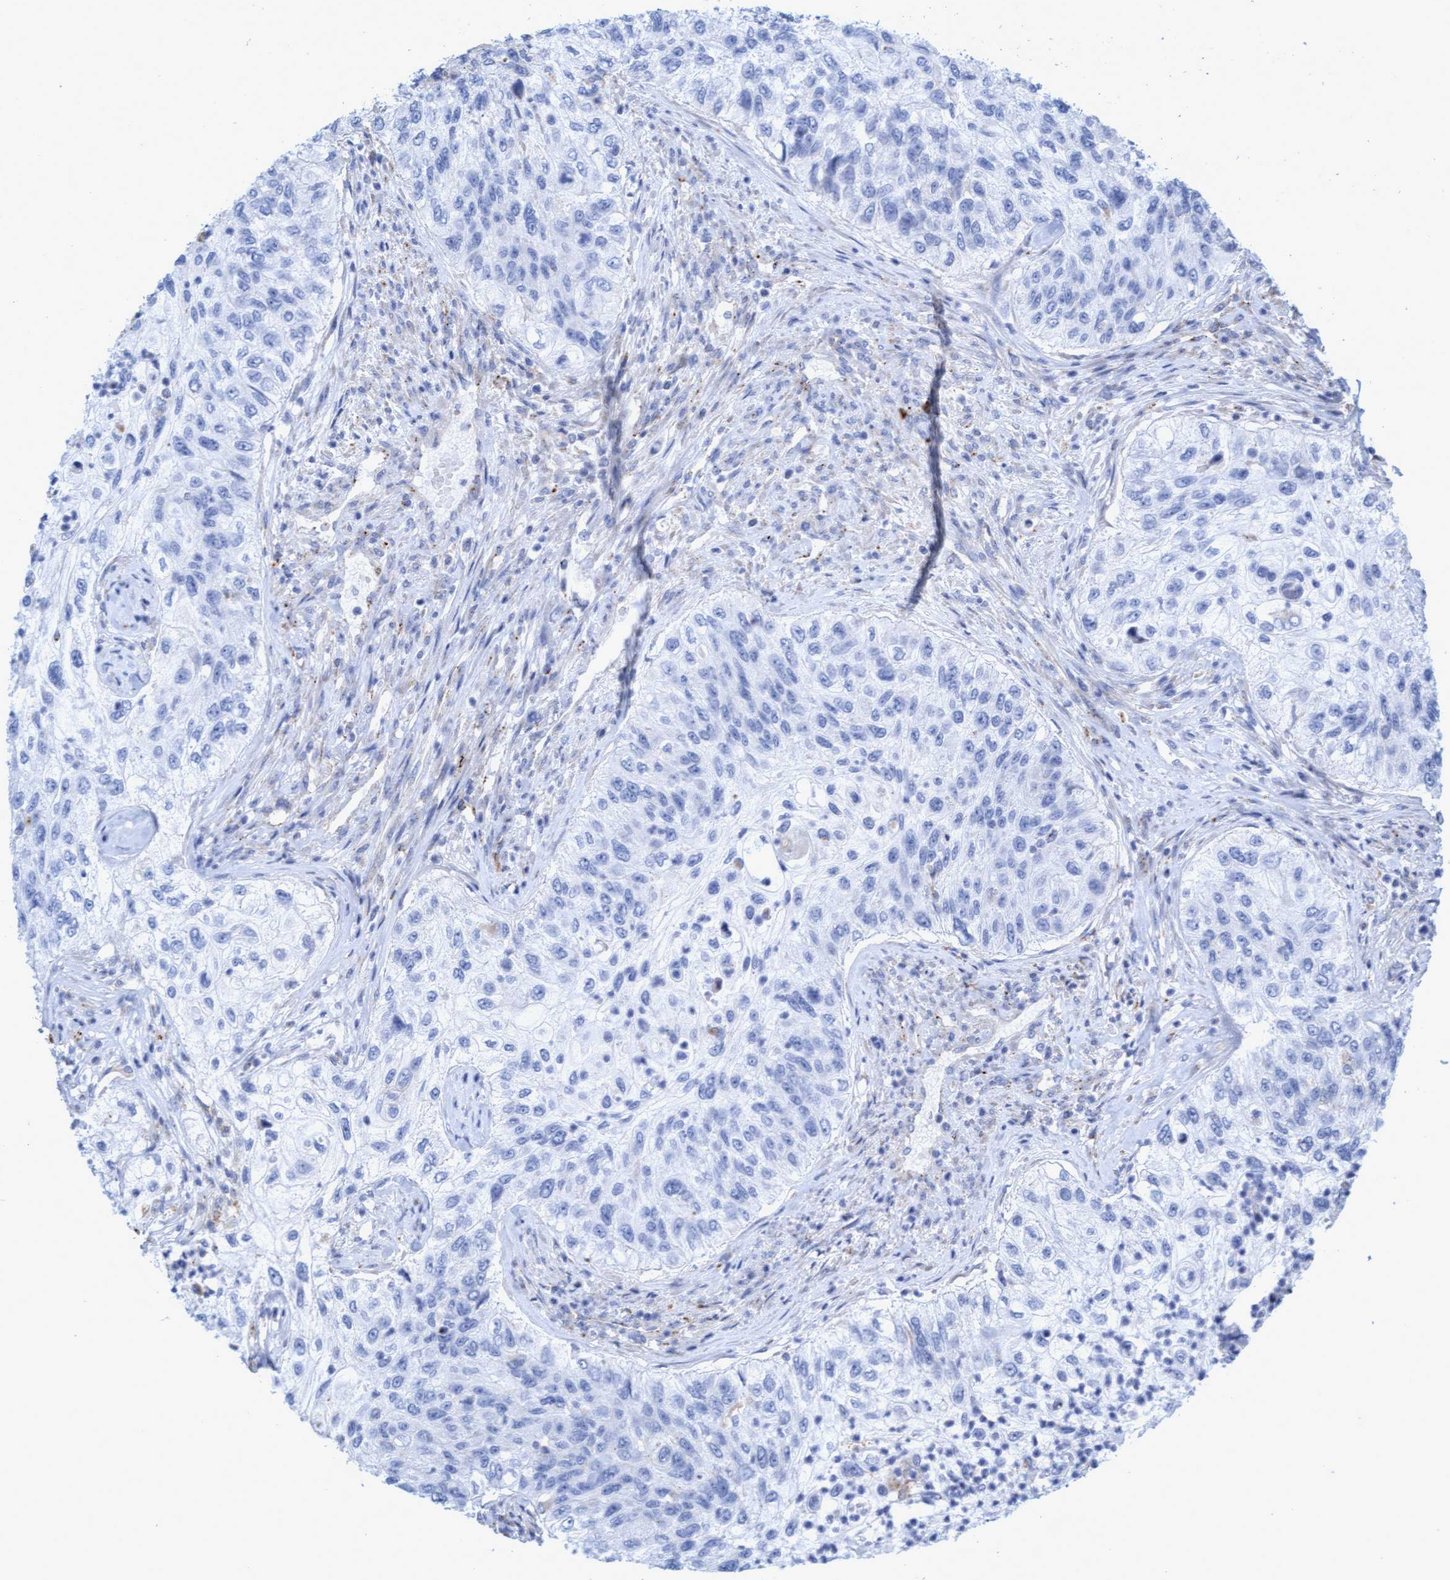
{"staining": {"intensity": "negative", "quantity": "none", "location": "none"}, "tissue": "urothelial cancer", "cell_type": "Tumor cells", "image_type": "cancer", "snomed": [{"axis": "morphology", "description": "Urothelial carcinoma, High grade"}, {"axis": "topography", "description": "Urinary bladder"}], "caption": "Protein analysis of urothelial cancer displays no significant expression in tumor cells.", "gene": "SGSH", "patient": {"sex": "female", "age": 60}}